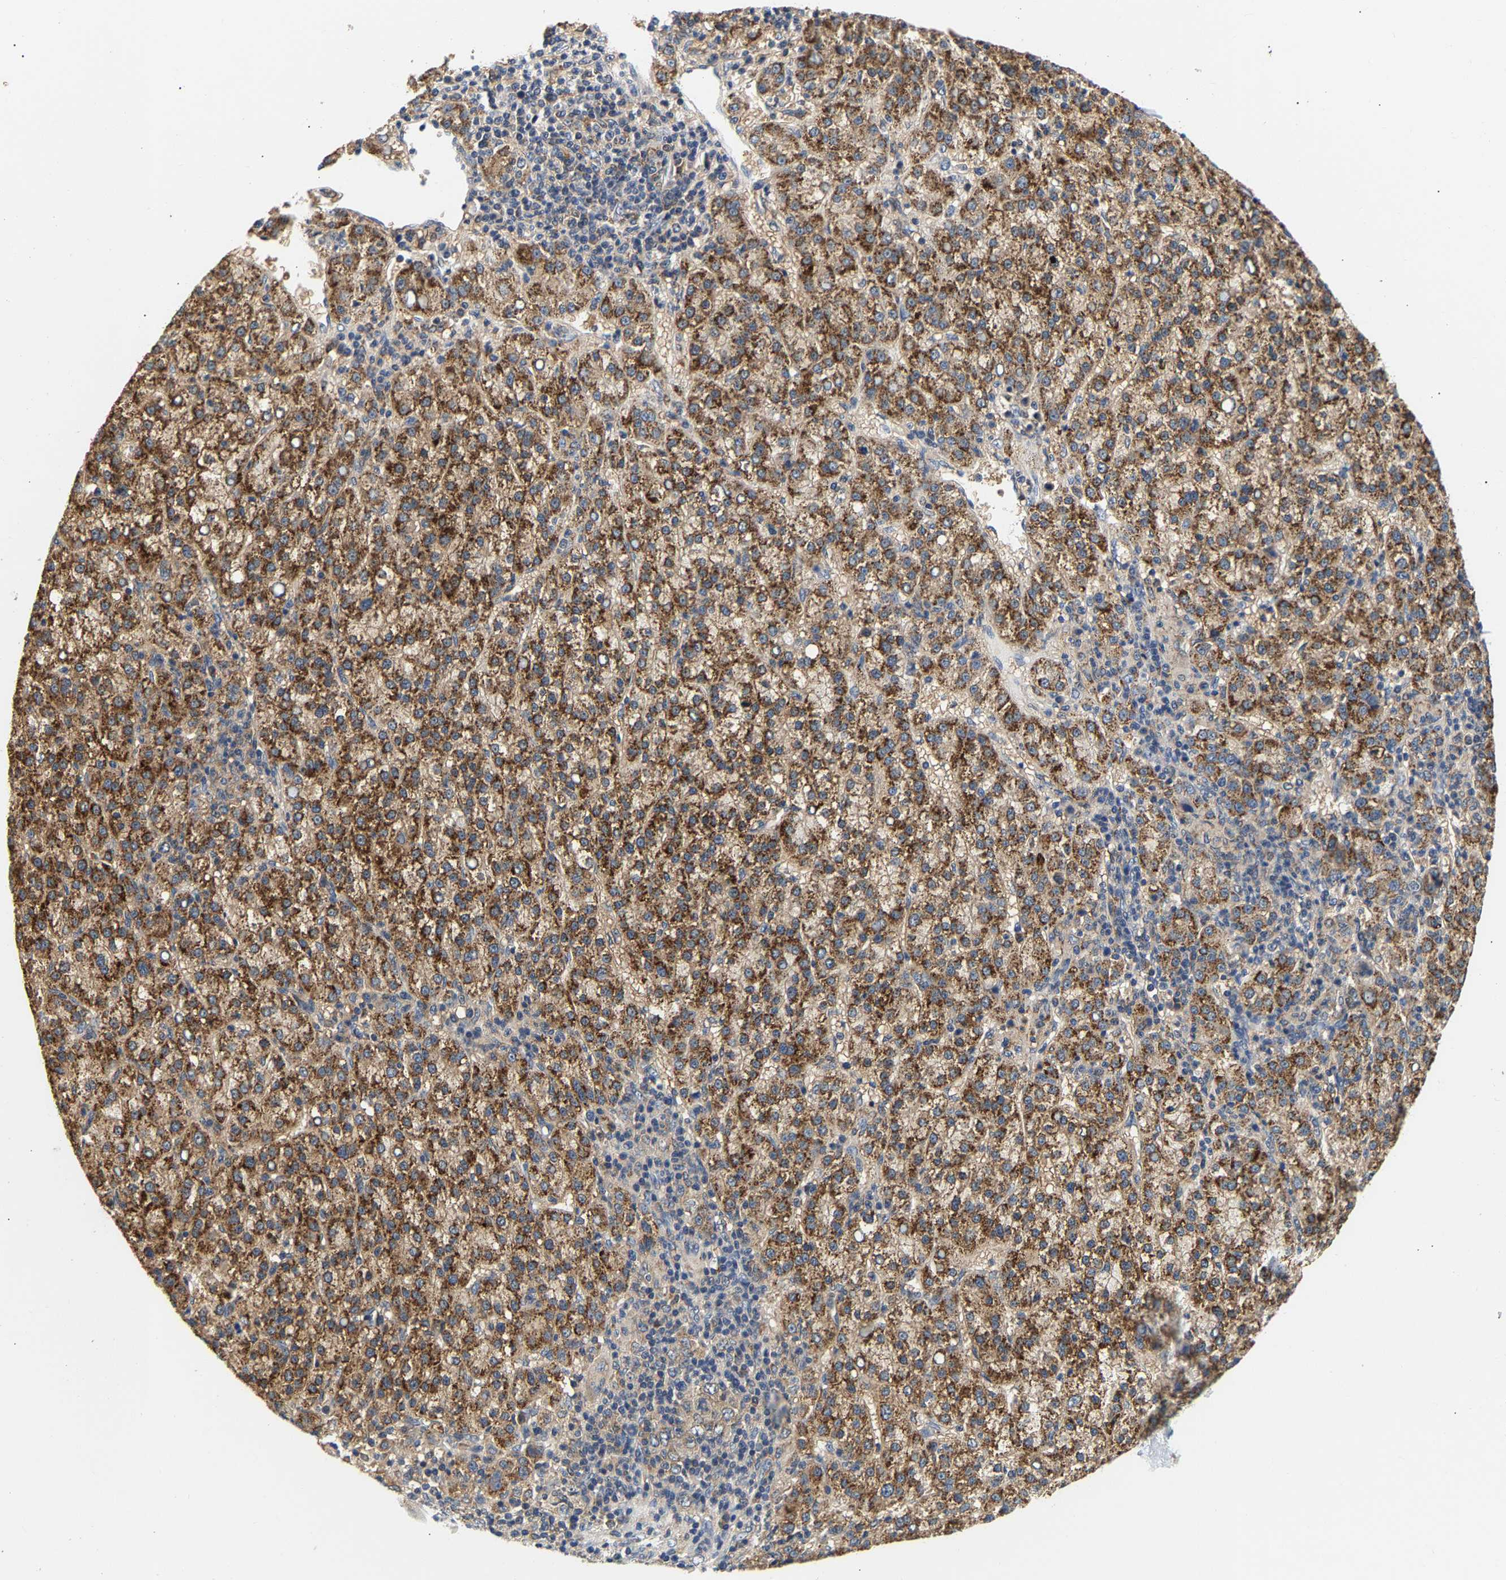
{"staining": {"intensity": "strong", "quantity": ">75%", "location": "cytoplasmic/membranous"}, "tissue": "liver cancer", "cell_type": "Tumor cells", "image_type": "cancer", "snomed": [{"axis": "morphology", "description": "Carcinoma, Hepatocellular, NOS"}, {"axis": "topography", "description": "Liver"}], "caption": "A high amount of strong cytoplasmic/membranous staining is identified in about >75% of tumor cells in hepatocellular carcinoma (liver) tissue.", "gene": "PPID", "patient": {"sex": "female", "age": 58}}